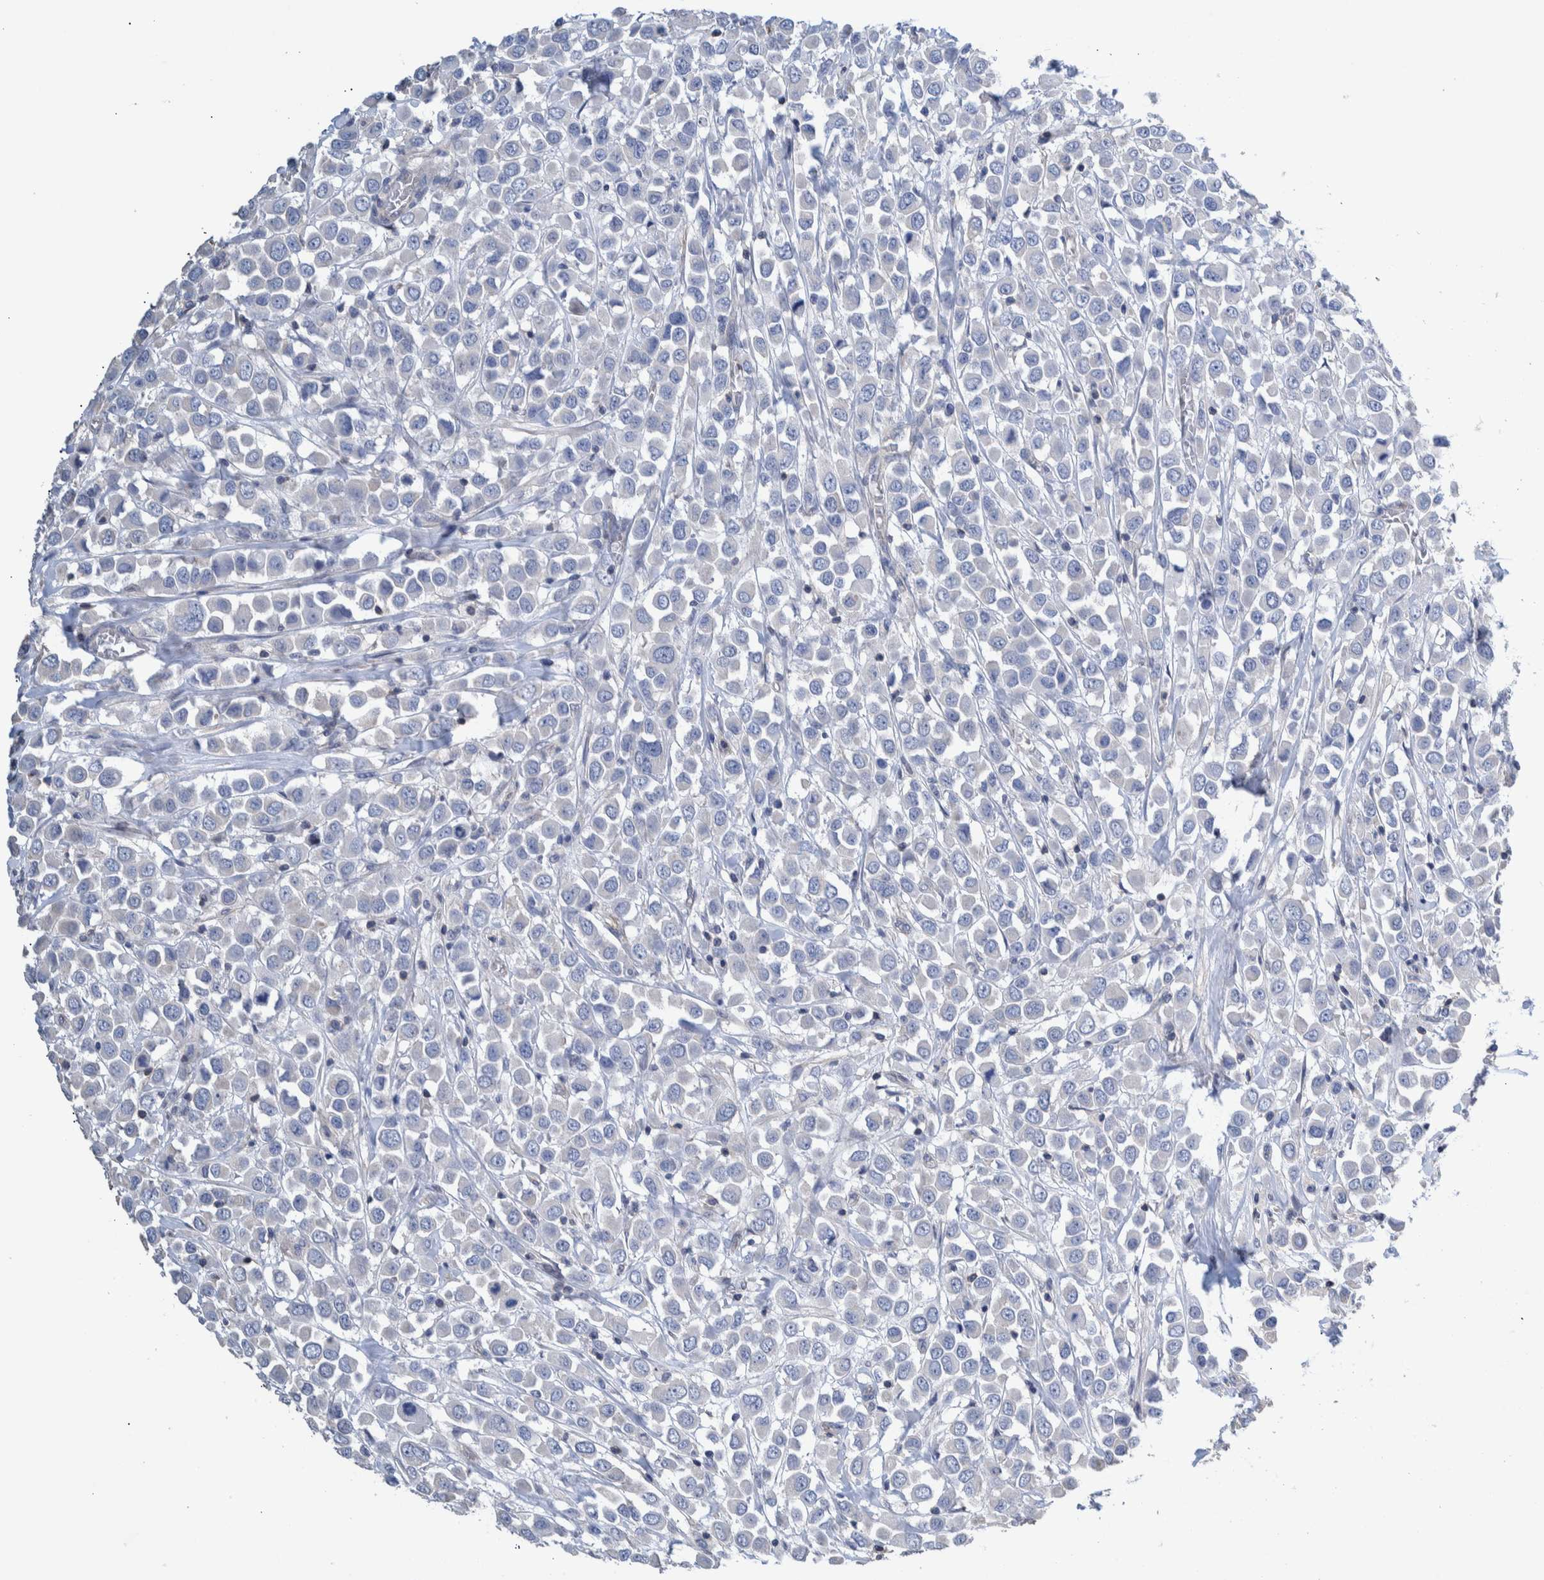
{"staining": {"intensity": "negative", "quantity": "none", "location": "none"}, "tissue": "breast cancer", "cell_type": "Tumor cells", "image_type": "cancer", "snomed": [{"axis": "morphology", "description": "Duct carcinoma"}, {"axis": "topography", "description": "Breast"}], "caption": "This is an IHC micrograph of human breast infiltrating ductal carcinoma. There is no staining in tumor cells.", "gene": "PPP3CC", "patient": {"sex": "female", "age": 61}}